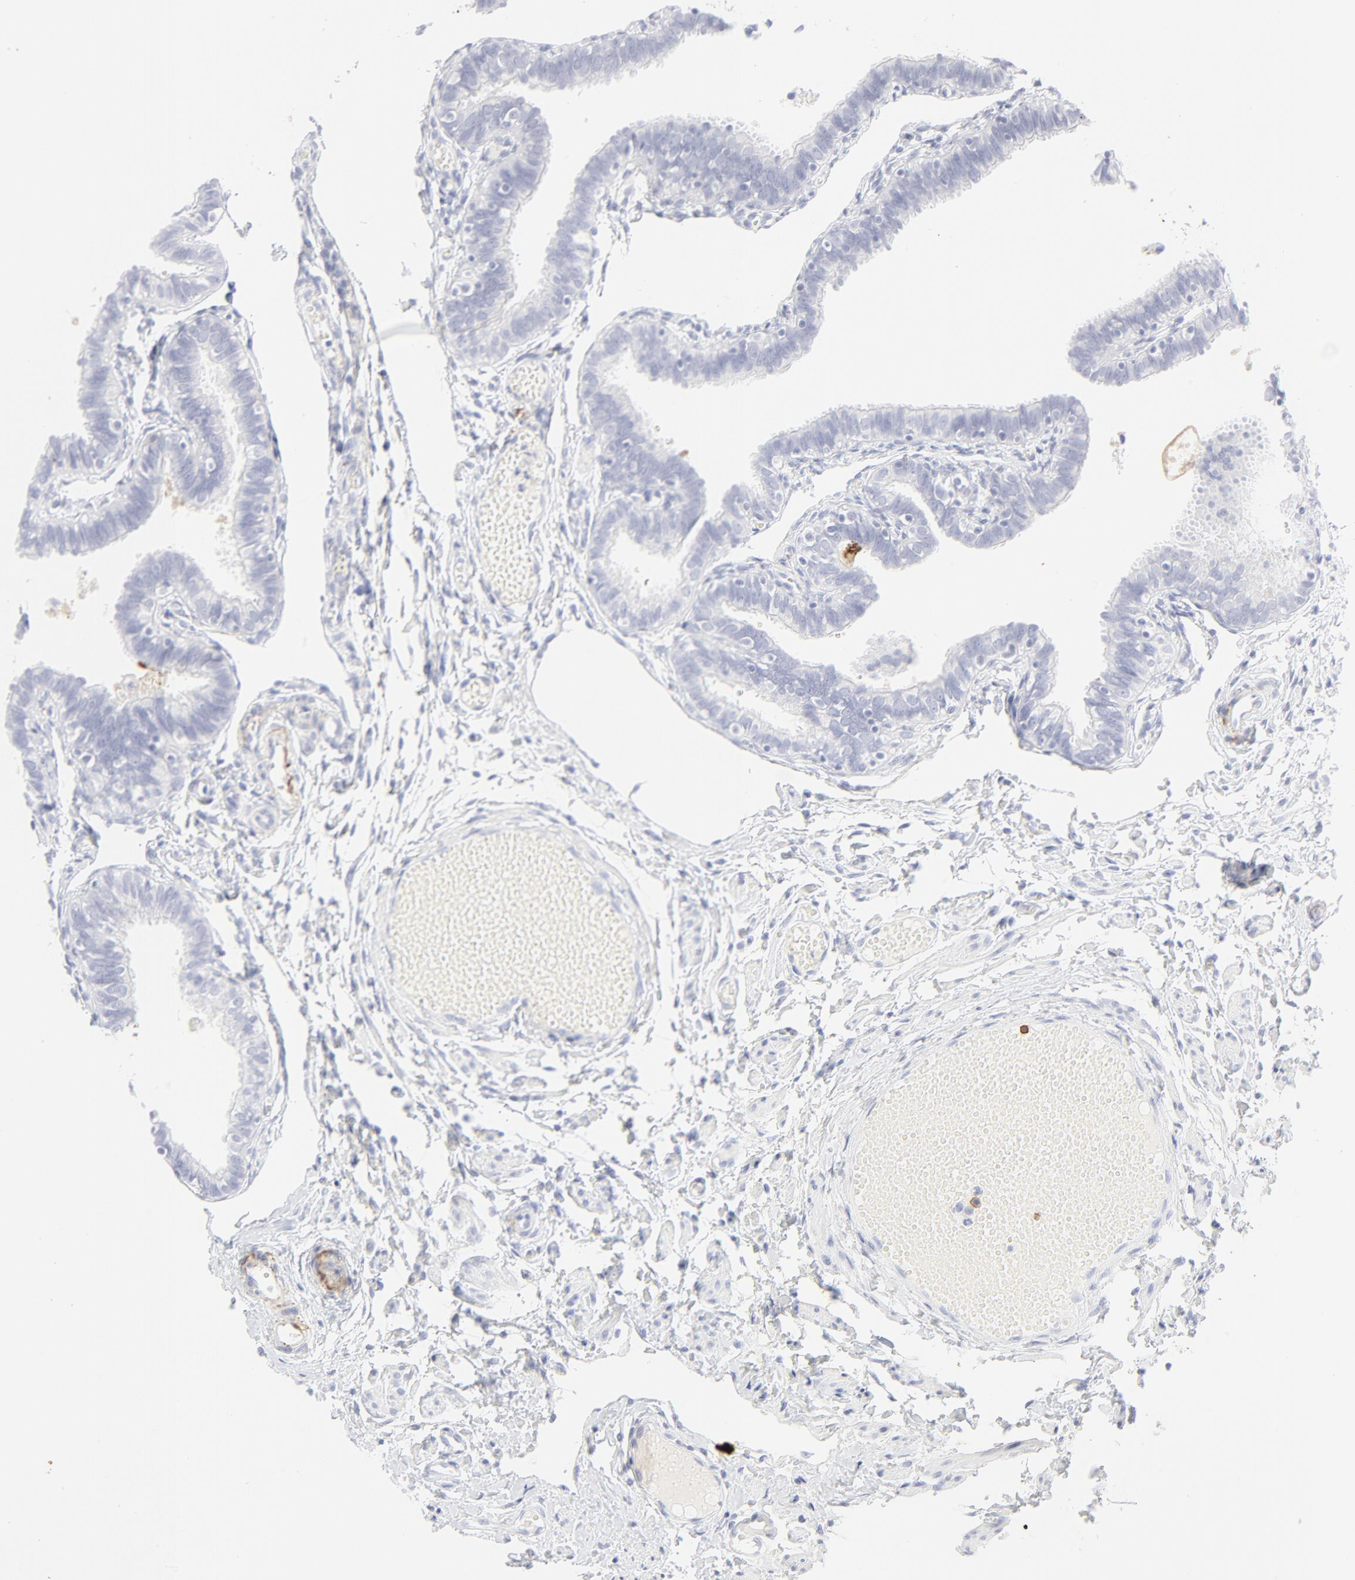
{"staining": {"intensity": "negative", "quantity": "none", "location": "none"}, "tissue": "fallopian tube", "cell_type": "Glandular cells", "image_type": "normal", "snomed": [{"axis": "morphology", "description": "Normal tissue, NOS"}, {"axis": "topography", "description": "Fallopian tube"}], "caption": "Image shows no significant protein staining in glandular cells of unremarkable fallopian tube. Brightfield microscopy of IHC stained with DAB (brown) and hematoxylin (blue), captured at high magnification.", "gene": "CCR7", "patient": {"sex": "female", "age": 46}}